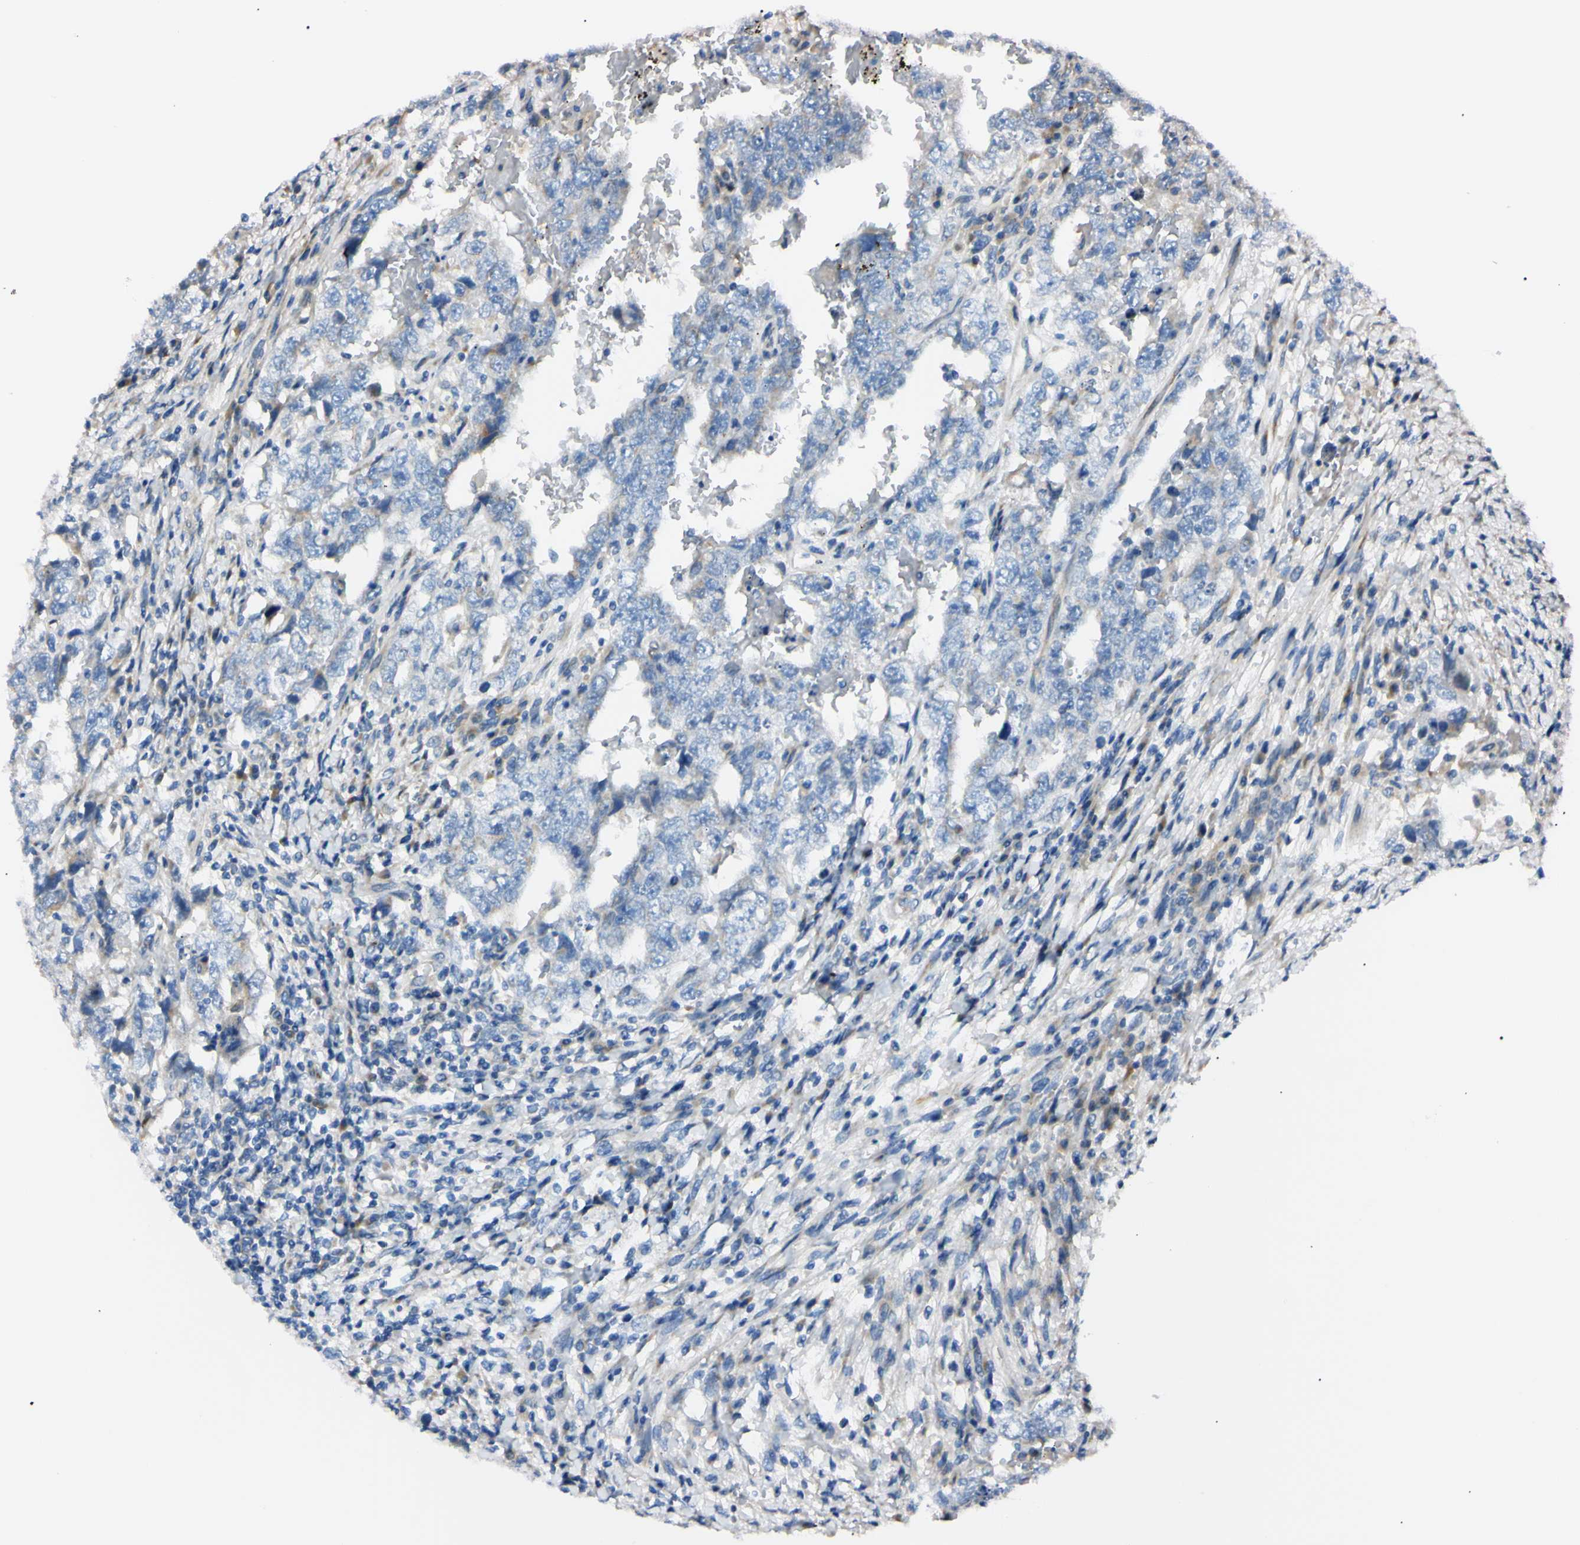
{"staining": {"intensity": "weak", "quantity": "25%-75%", "location": "cytoplasmic/membranous"}, "tissue": "testis cancer", "cell_type": "Tumor cells", "image_type": "cancer", "snomed": [{"axis": "morphology", "description": "Carcinoma, Embryonal, NOS"}, {"axis": "topography", "description": "Testis"}], "caption": "IHC histopathology image of neoplastic tissue: human embryonal carcinoma (testis) stained using immunohistochemistry displays low levels of weak protein expression localized specifically in the cytoplasmic/membranous of tumor cells, appearing as a cytoplasmic/membranous brown color.", "gene": "IER3IP1", "patient": {"sex": "male", "age": 26}}